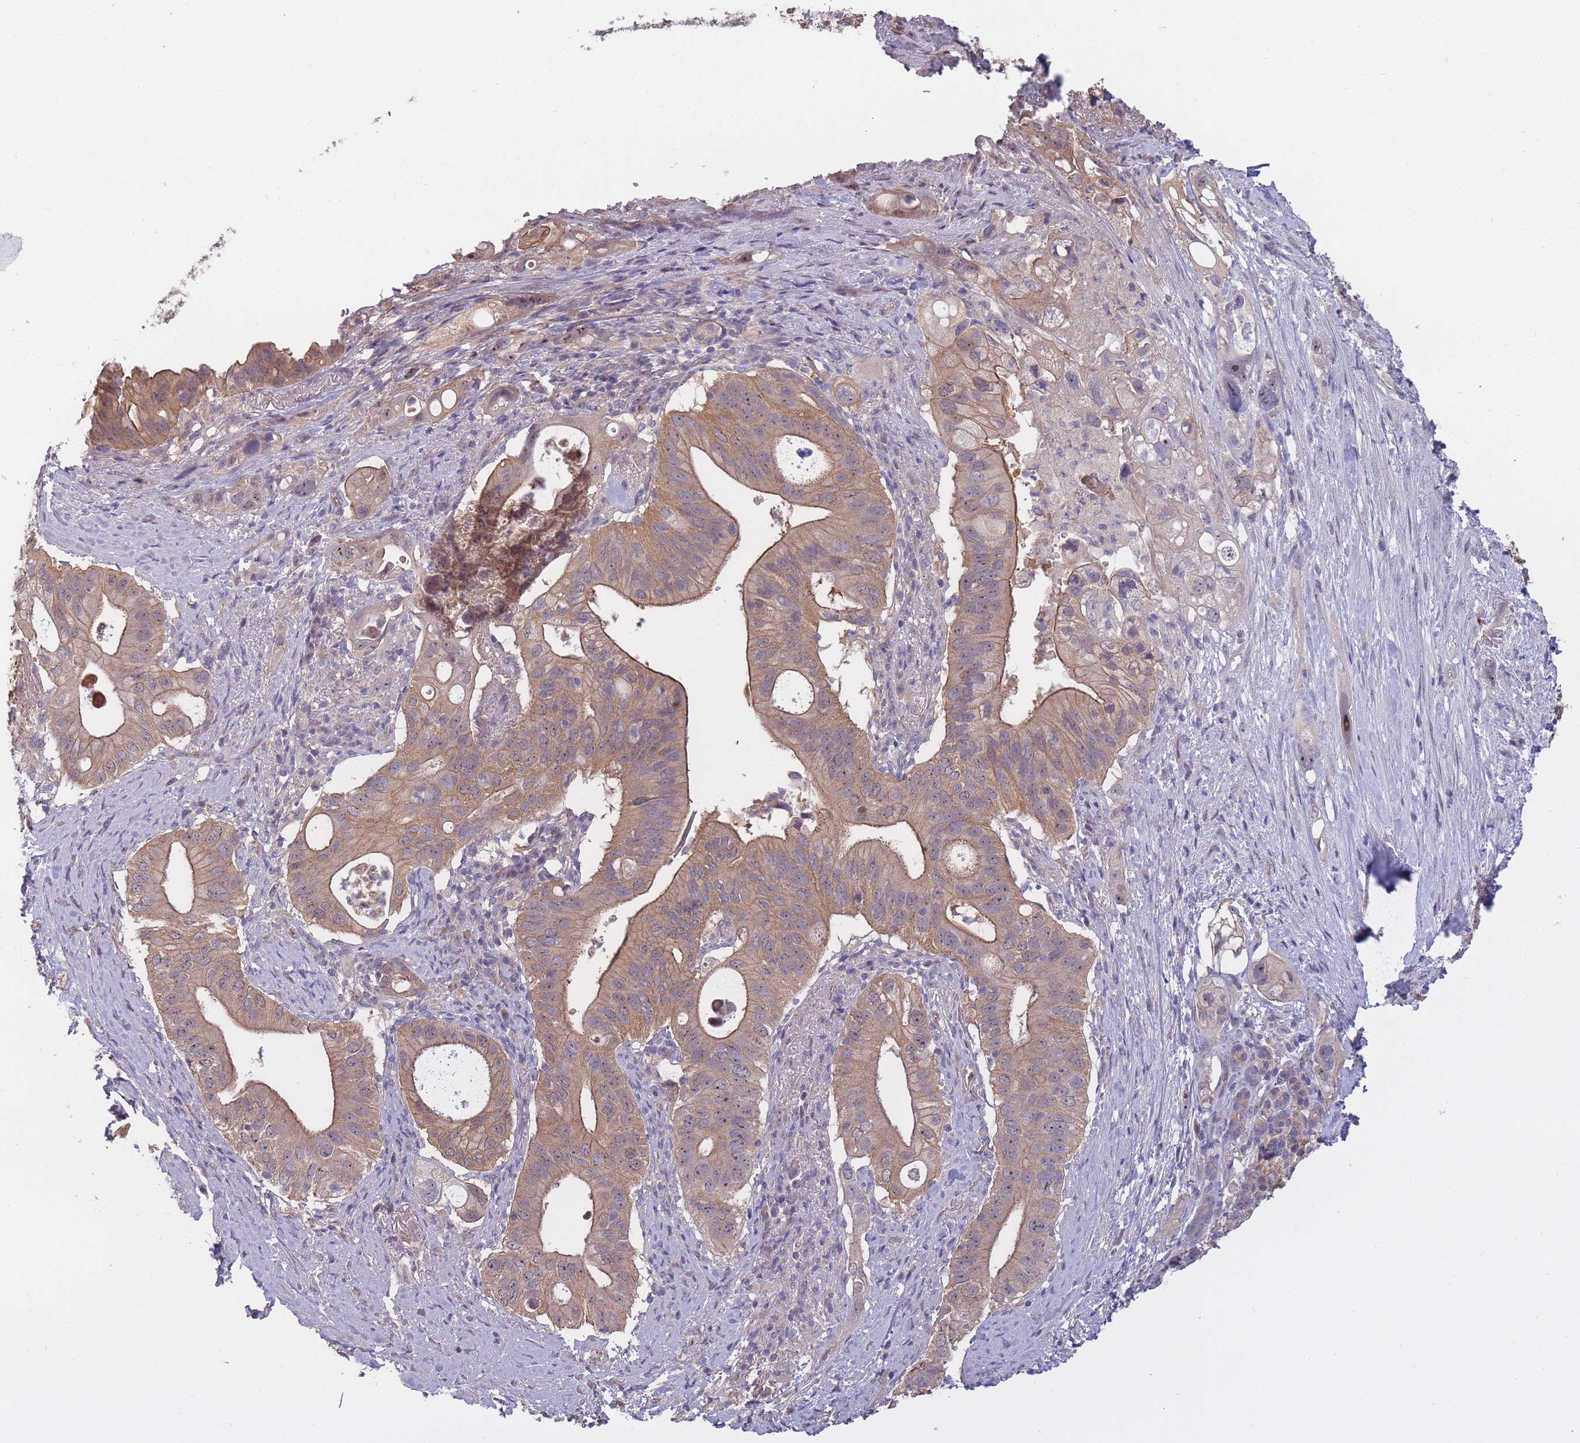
{"staining": {"intensity": "moderate", "quantity": ">75%", "location": "cytoplasmic/membranous,nuclear"}, "tissue": "pancreatic cancer", "cell_type": "Tumor cells", "image_type": "cancer", "snomed": [{"axis": "morphology", "description": "Adenocarcinoma, NOS"}, {"axis": "topography", "description": "Pancreas"}], "caption": "Protein staining of adenocarcinoma (pancreatic) tissue shows moderate cytoplasmic/membranous and nuclear expression in approximately >75% of tumor cells.", "gene": "KIAA1755", "patient": {"sex": "female", "age": 72}}